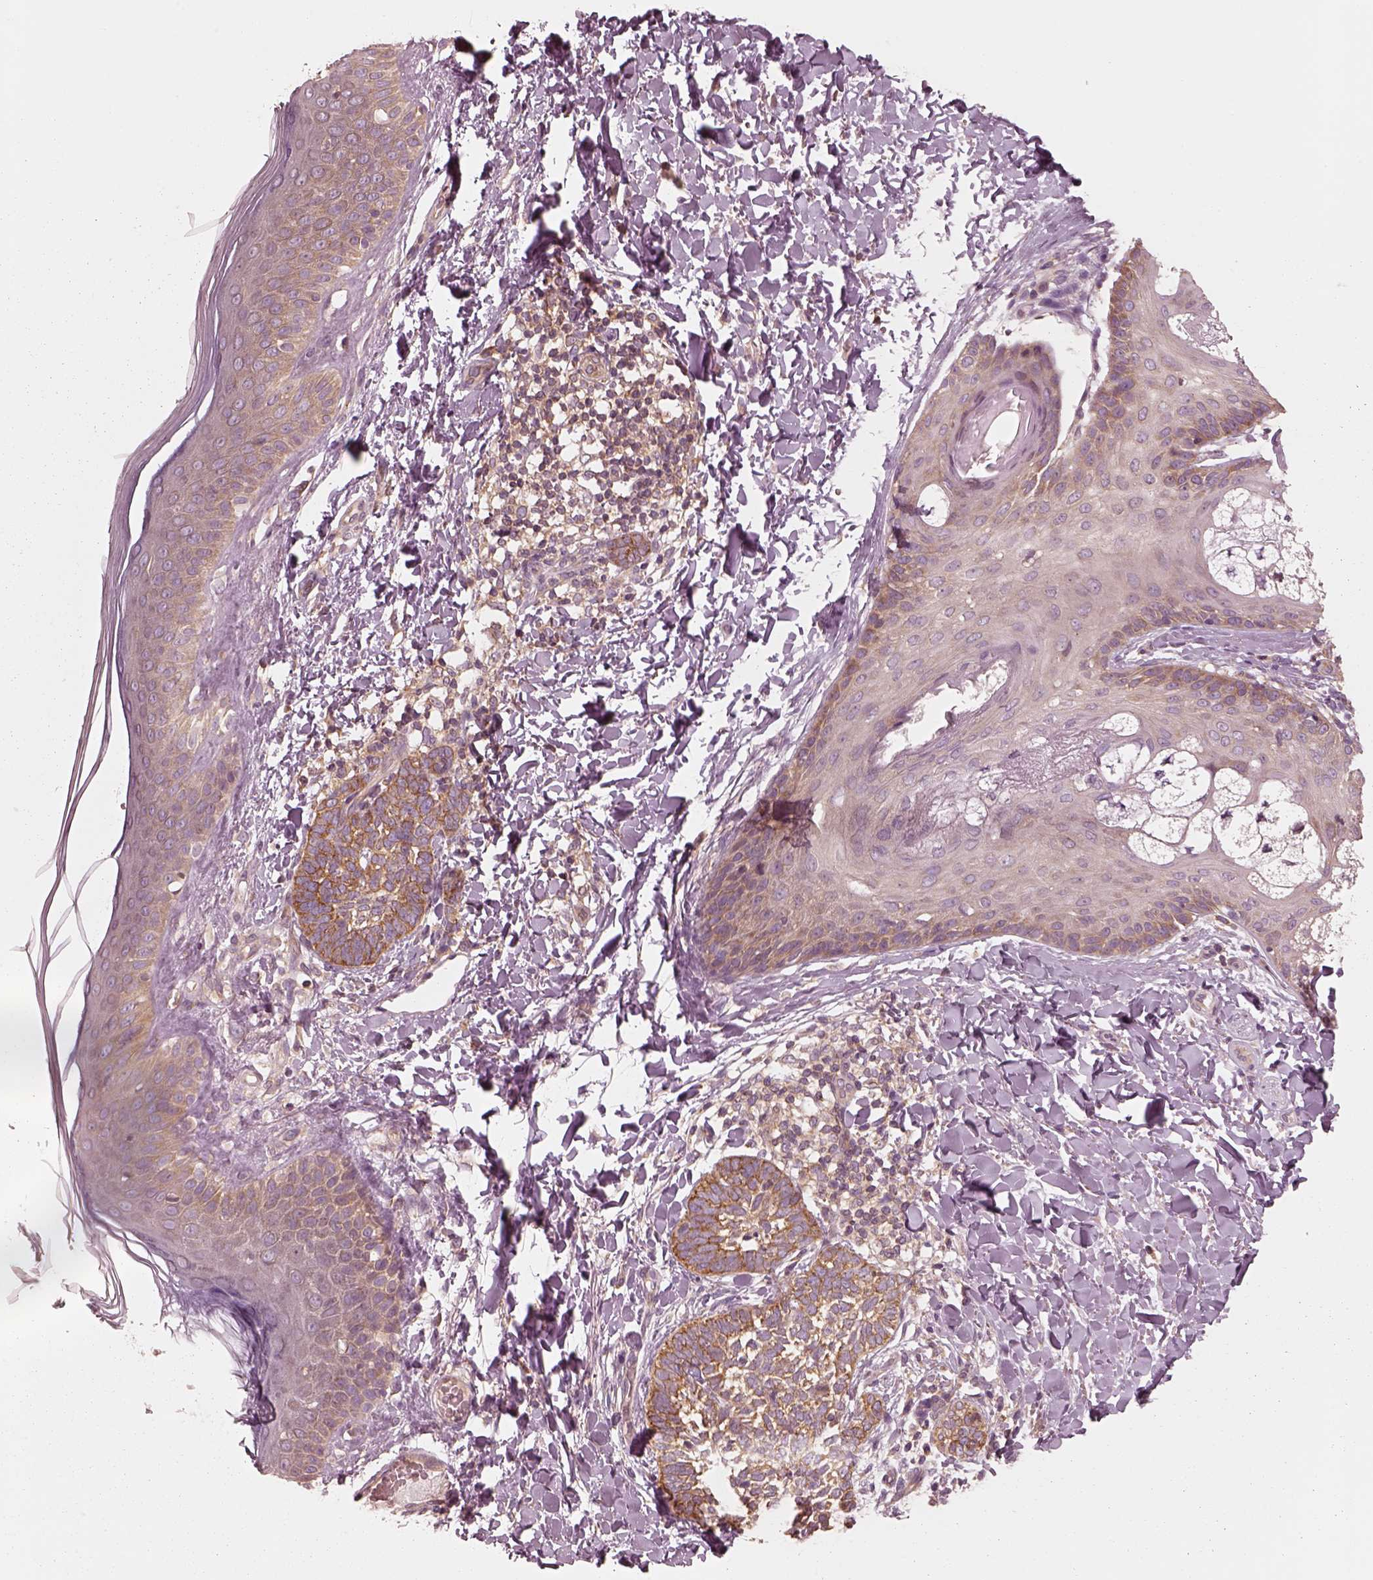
{"staining": {"intensity": "moderate", "quantity": ">75%", "location": "cytoplasmic/membranous"}, "tissue": "skin cancer", "cell_type": "Tumor cells", "image_type": "cancer", "snomed": [{"axis": "morphology", "description": "Normal tissue, NOS"}, {"axis": "morphology", "description": "Basal cell carcinoma"}, {"axis": "topography", "description": "Skin"}], "caption": "A high-resolution image shows IHC staining of skin cancer (basal cell carcinoma), which shows moderate cytoplasmic/membranous expression in approximately >75% of tumor cells.", "gene": "CNOT2", "patient": {"sex": "male", "age": 46}}